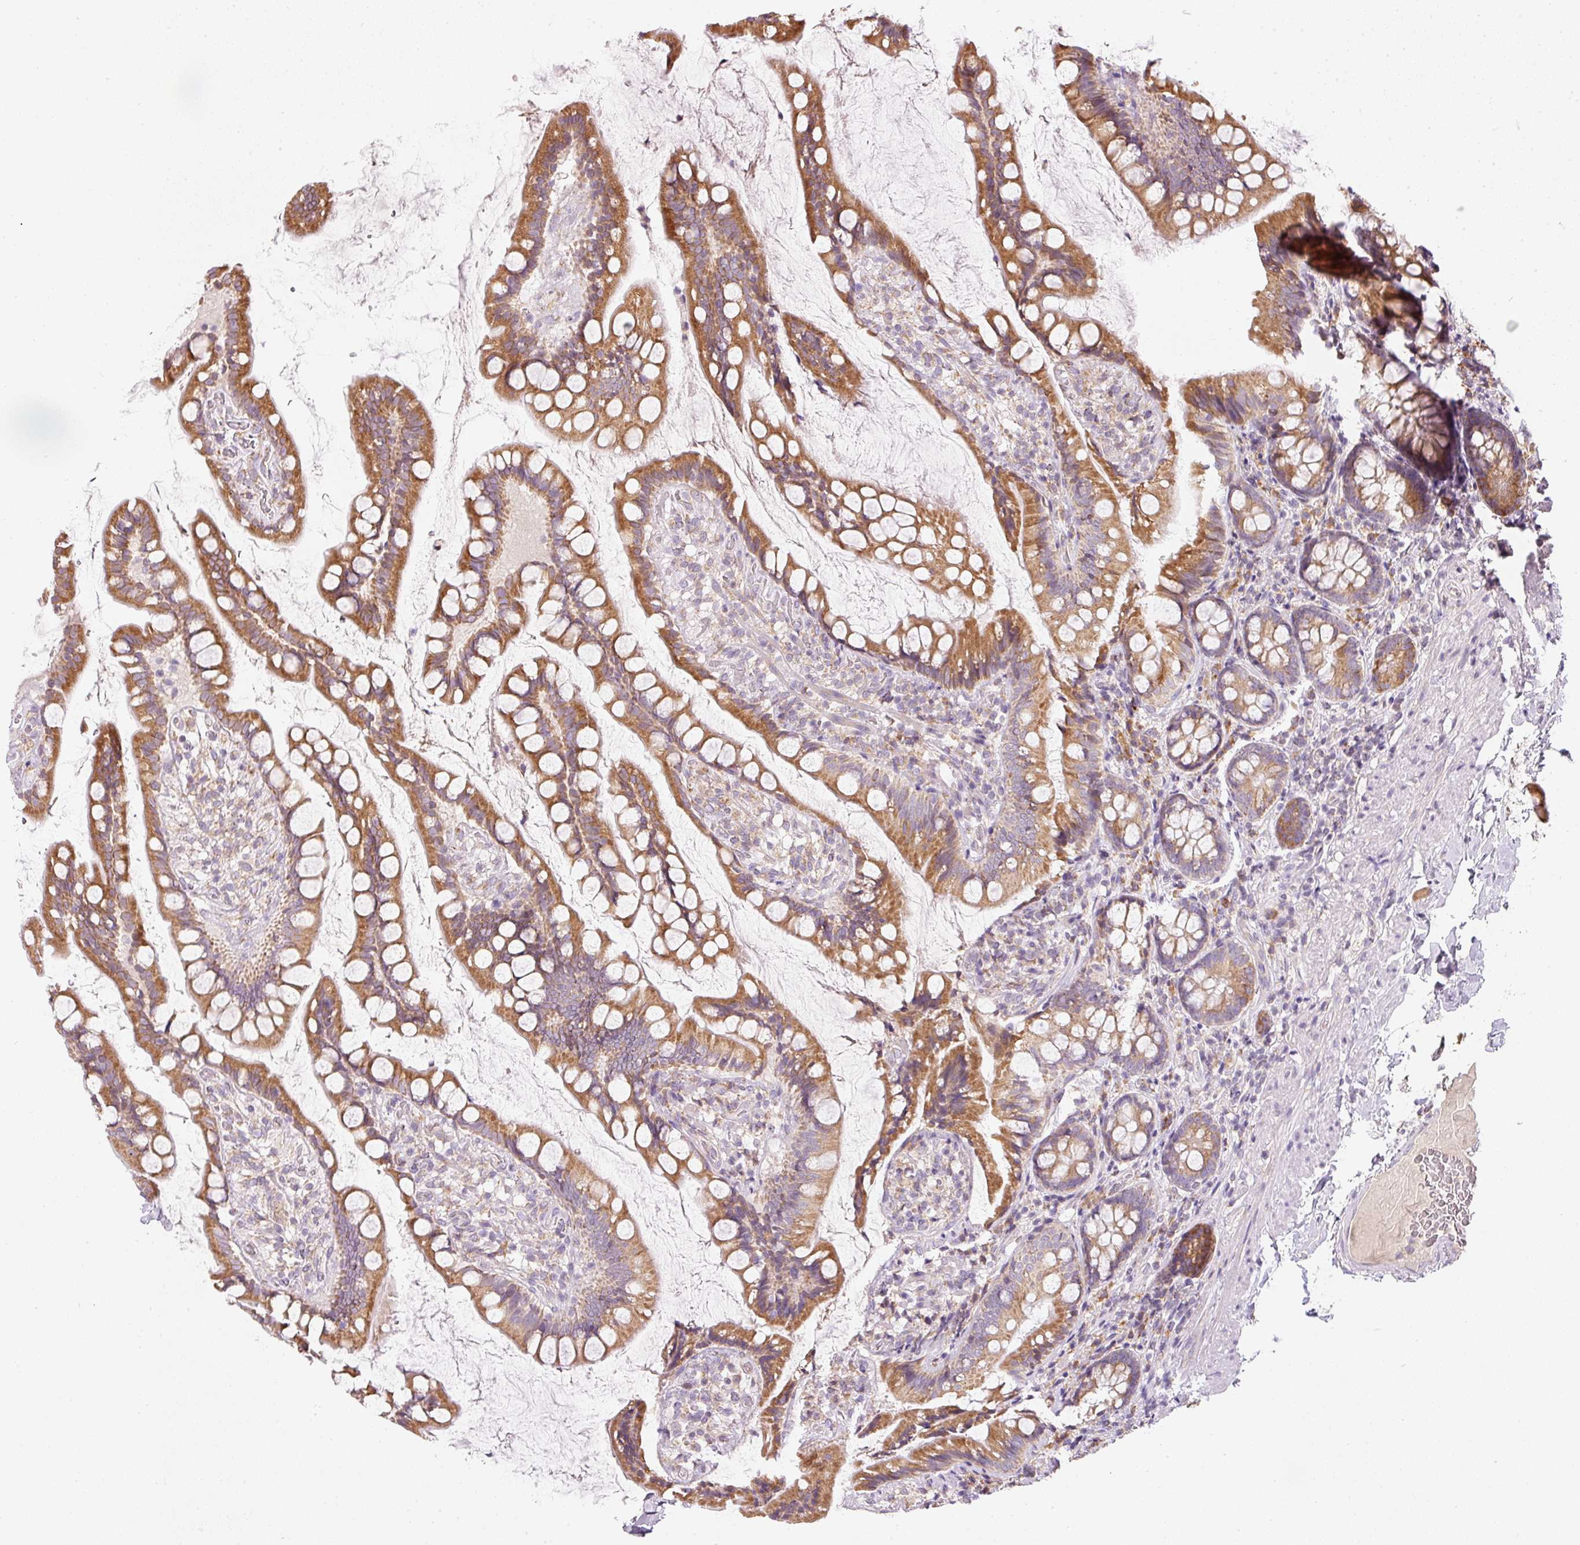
{"staining": {"intensity": "strong", "quantity": ">75%", "location": "cytoplasmic/membranous"}, "tissue": "small intestine", "cell_type": "Glandular cells", "image_type": "normal", "snomed": [{"axis": "morphology", "description": "Normal tissue, NOS"}, {"axis": "topography", "description": "Small intestine"}], "caption": "IHC staining of normal small intestine, which displays high levels of strong cytoplasmic/membranous positivity in approximately >75% of glandular cells indicating strong cytoplasmic/membranous protein positivity. The staining was performed using DAB (brown) for protein detection and nuclei were counterstained in hematoxylin (blue).", "gene": "MORN4", "patient": {"sex": "male", "age": 70}}